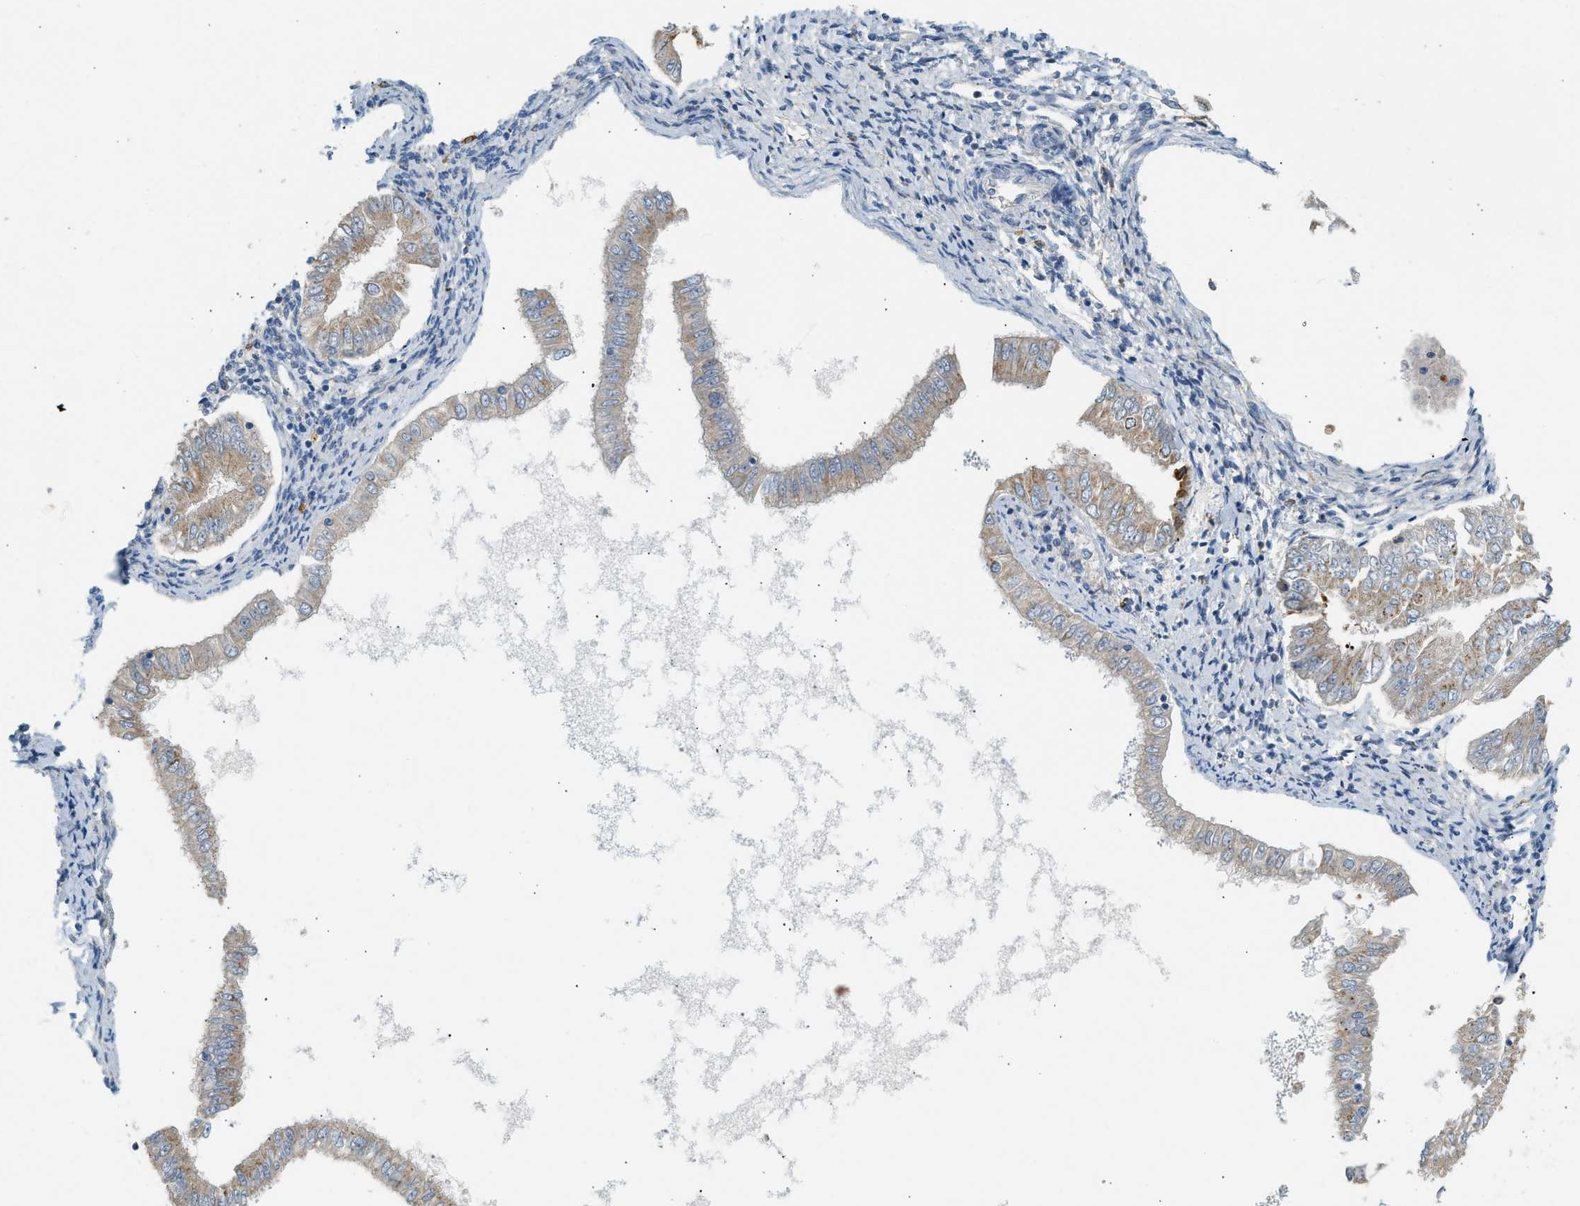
{"staining": {"intensity": "moderate", "quantity": ">75%", "location": "cytoplasmic/membranous"}, "tissue": "endometrial cancer", "cell_type": "Tumor cells", "image_type": "cancer", "snomed": [{"axis": "morphology", "description": "Adenocarcinoma, NOS"}, {"axis": "topography", "description": "Endometrium"}], "caption": "Endometrial adenocarcinoma stained for a protein (brown) exhibits moderate cytoplasmic/membranous positive staining in about >75% of tumor cells.", "gene": "CTSB", "patient": {"sex": "female", "age": 53}}